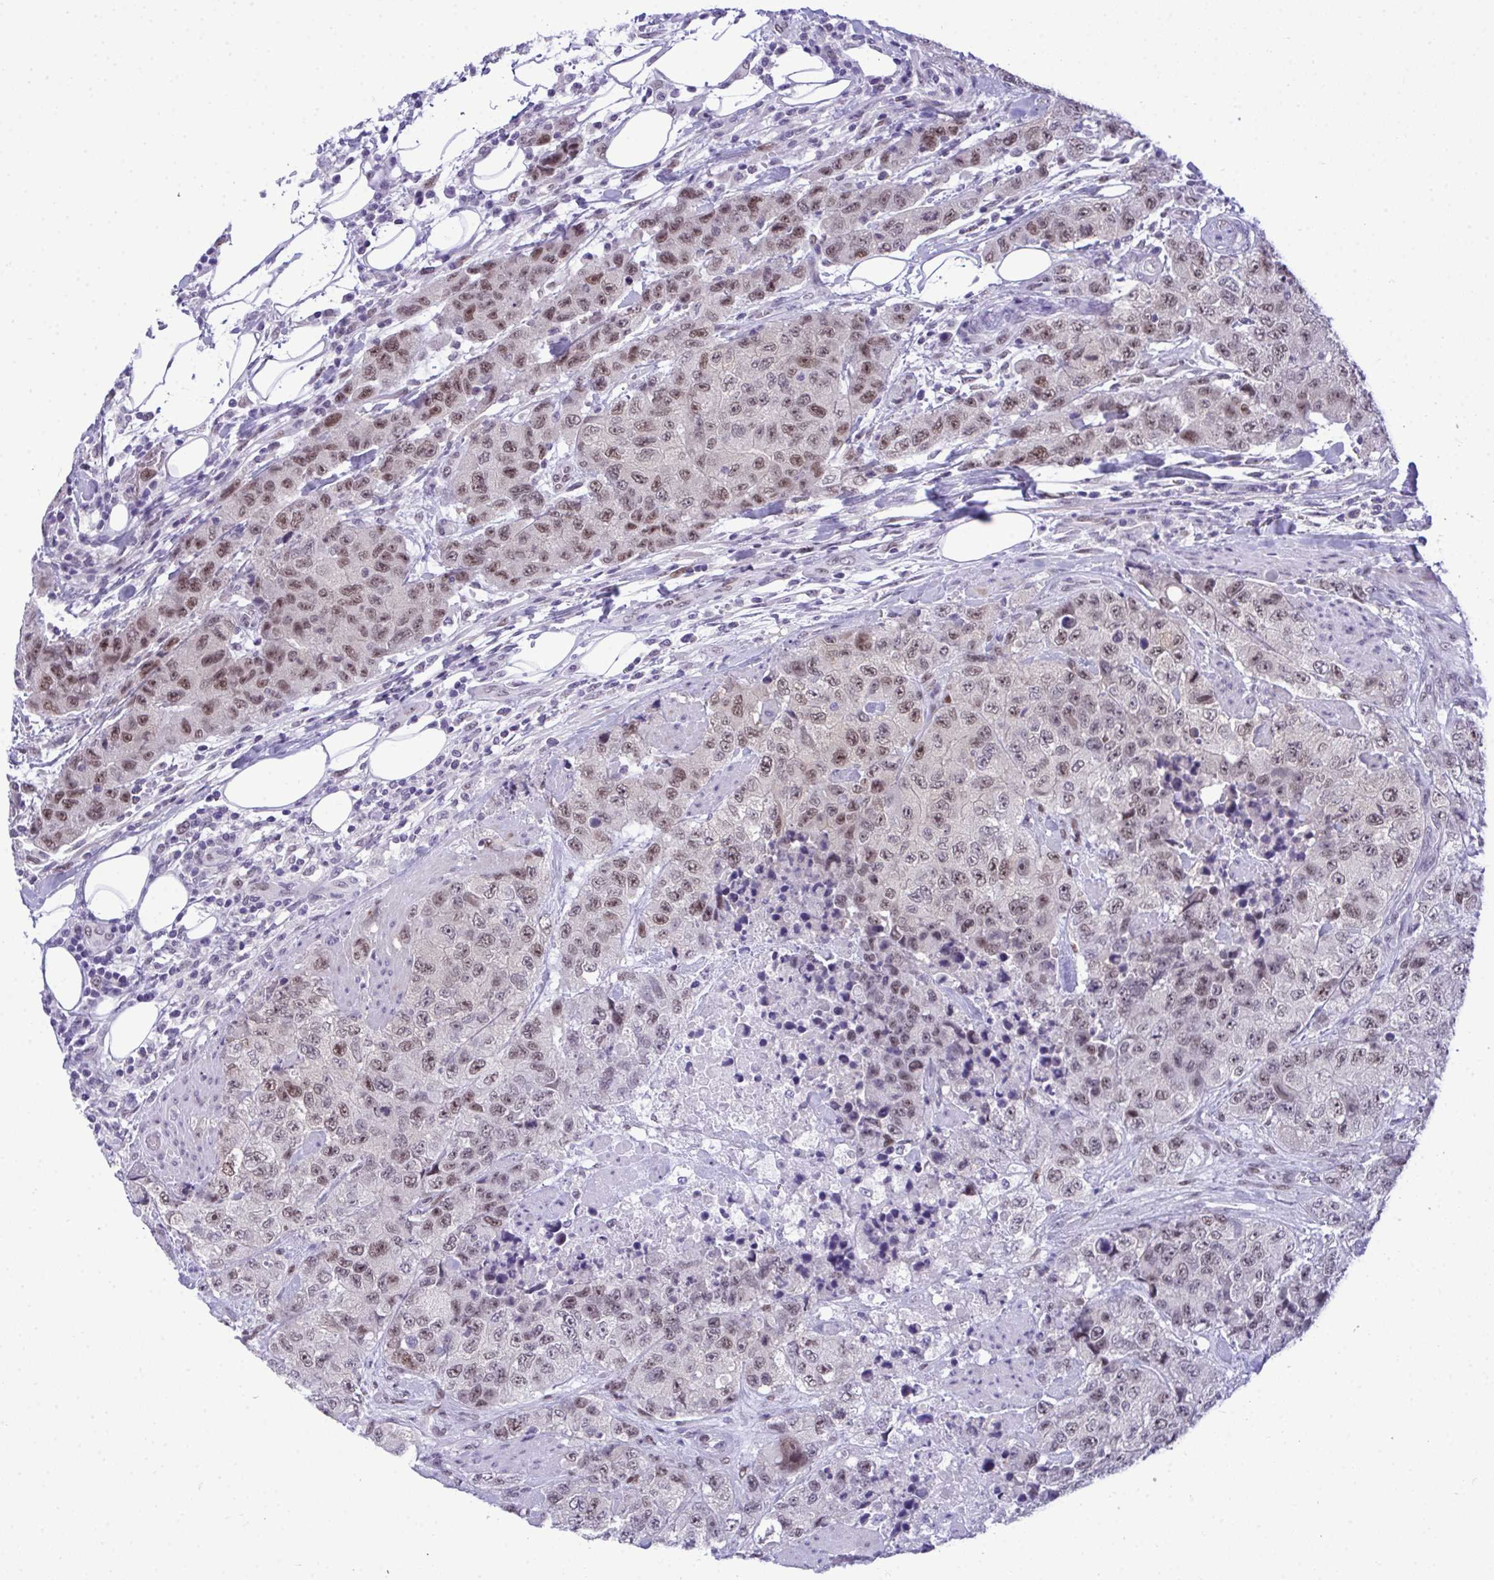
{"staining": {"intensity": "moderate", "quantity": "25%-75%", "location": "nuclear"}, "tissue": "urothelial cancer", "cell_type": "Tumor cells", "image_type": "cancer", "snomed": [{"axis": "morphology", "description": "Urothelial carcinoma, High grade"}, {"axis": "topography", "description": "Urinary bladder"}], "caption": "Urothelial cancer stained for a protein (brown) demonstrates moderate nuclear positive expression in approximately 25%-75% of tumor cells.", "gene": "TEAD4", "patient": {"sex": "female", "age": 78}}